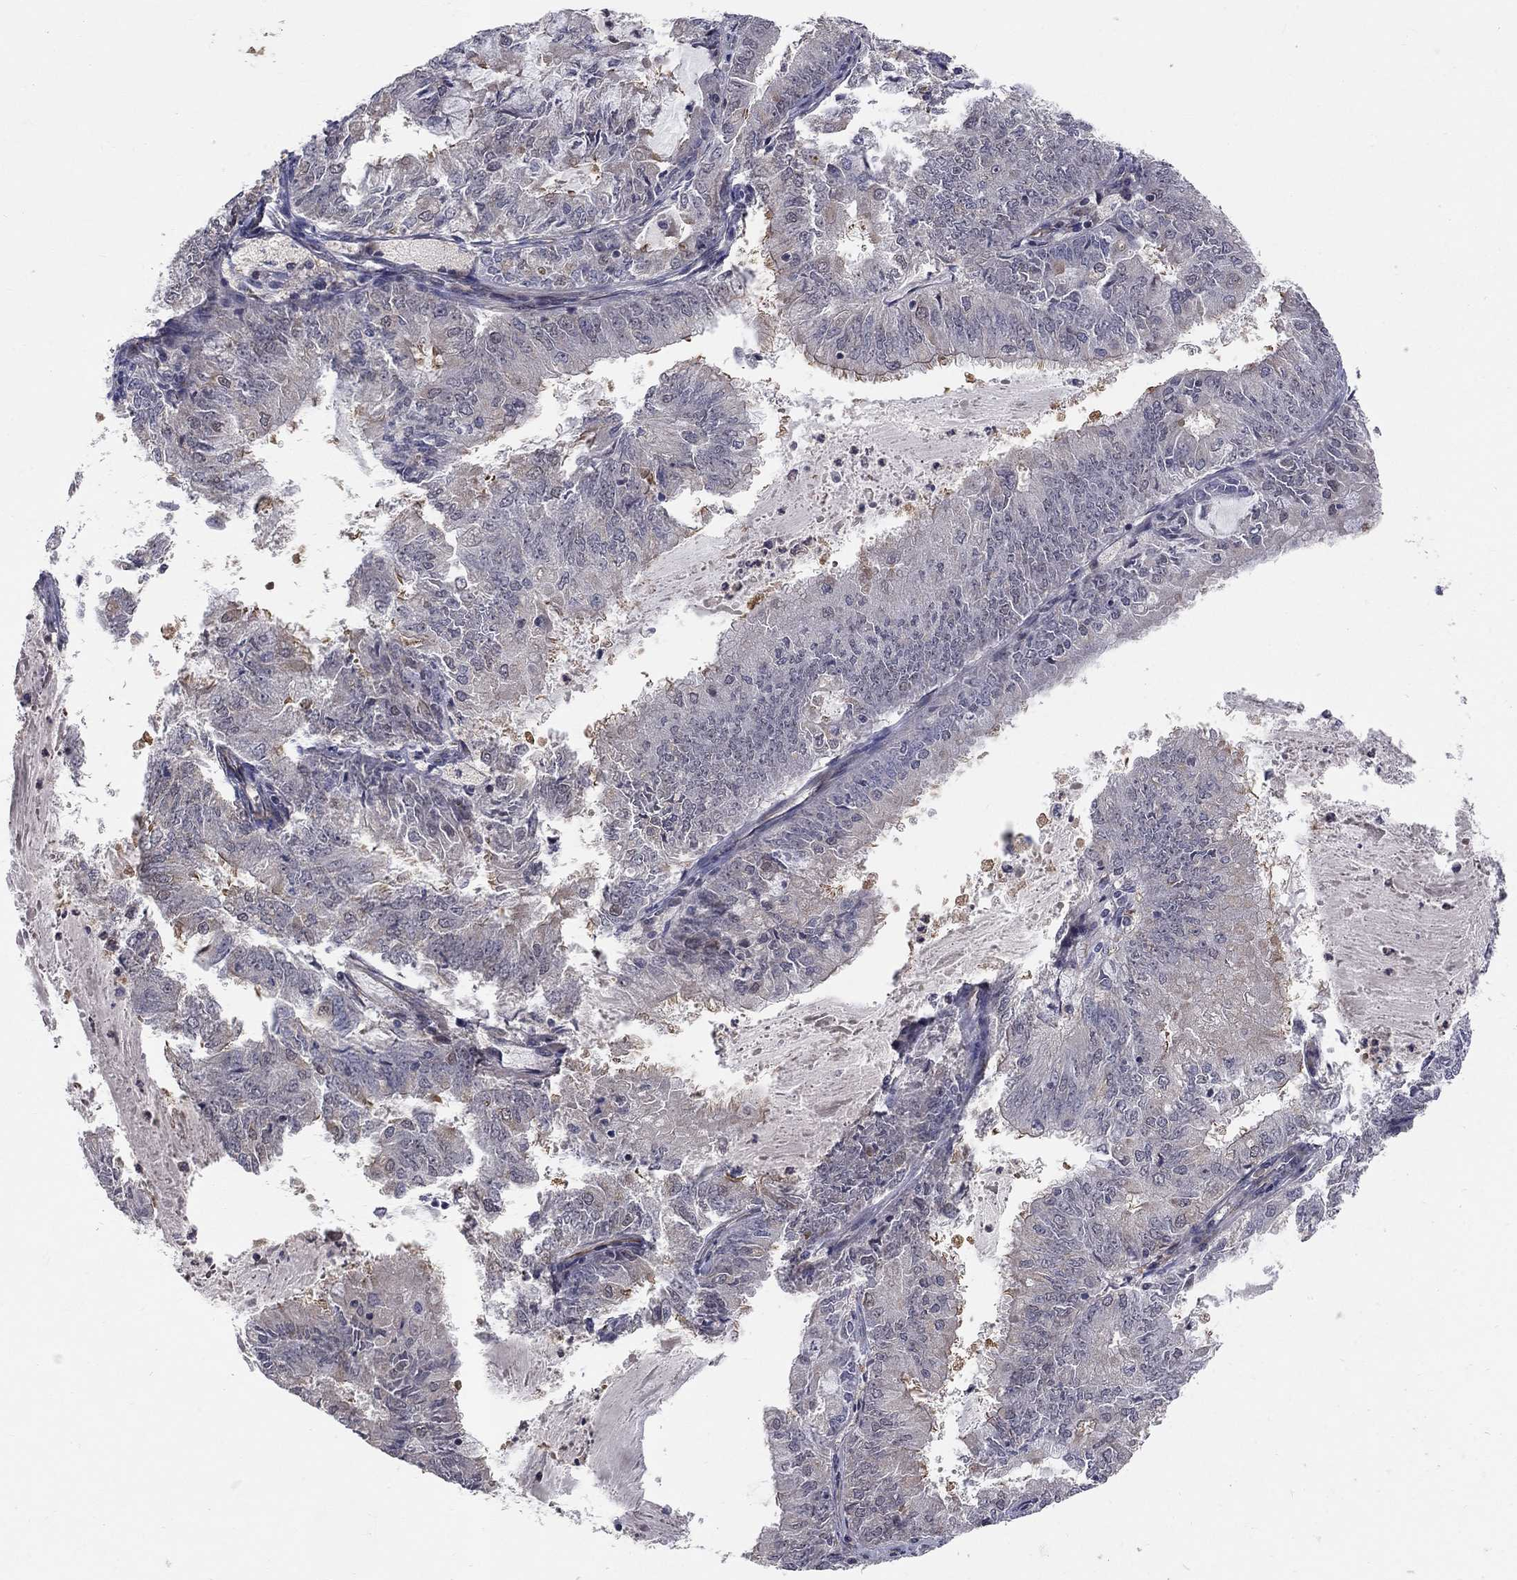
{"staining": {"intensity": "negative", "quantity": "none", "location": "none"}, "tissue": "endometrial cancer", "cell_type": "Tumor cells", "image_type": "cancer", "snomed": [{"axis": "morphology", "description": "Adenocarcinoma, NOS"}, {"axis": "topography", "description": "Endometrium"}], "caption": "A histopathology image of endometrial cancer (adenocarcinoma) stained for a protein exhibits no brown staining in tumor cells.", "gene": "MSRA", "patient": {"sex": "female", "age": 57}}